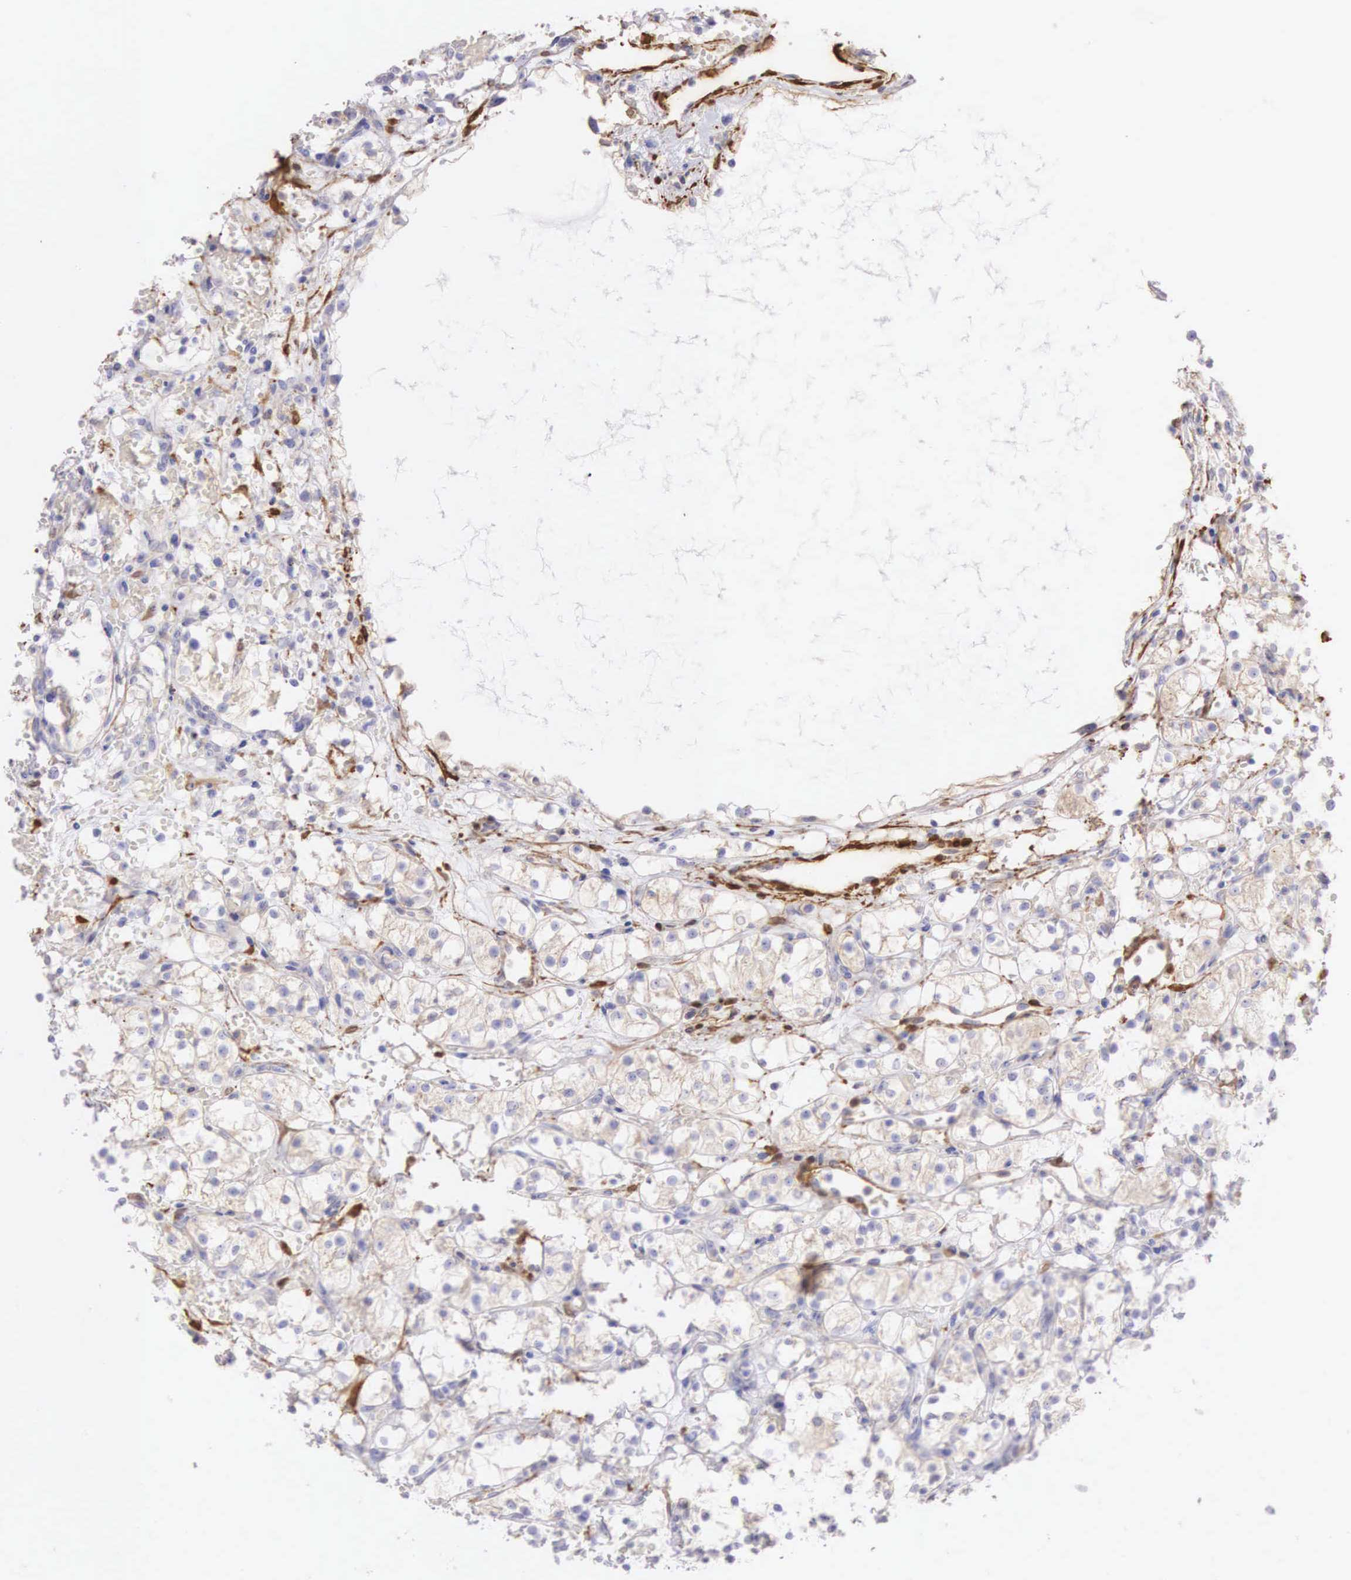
{"staining": {"intensity": "negative", "quantity": "none", "location": "none"}, "tissue": "renal cancer", "cell_type": "Tumor cells", "image_type": "cancer", "snomed": [{"axis": "morphology", "description": "Adenocarcinoma, NOS"}, {"axis": "topography", "description": "Kidney"}], "caption": "Immunohistochemistry of renal cancer shows no positivity in tumor cells.", "gene": "CNN1", "patient": {"sex": "female", "age": 60}}